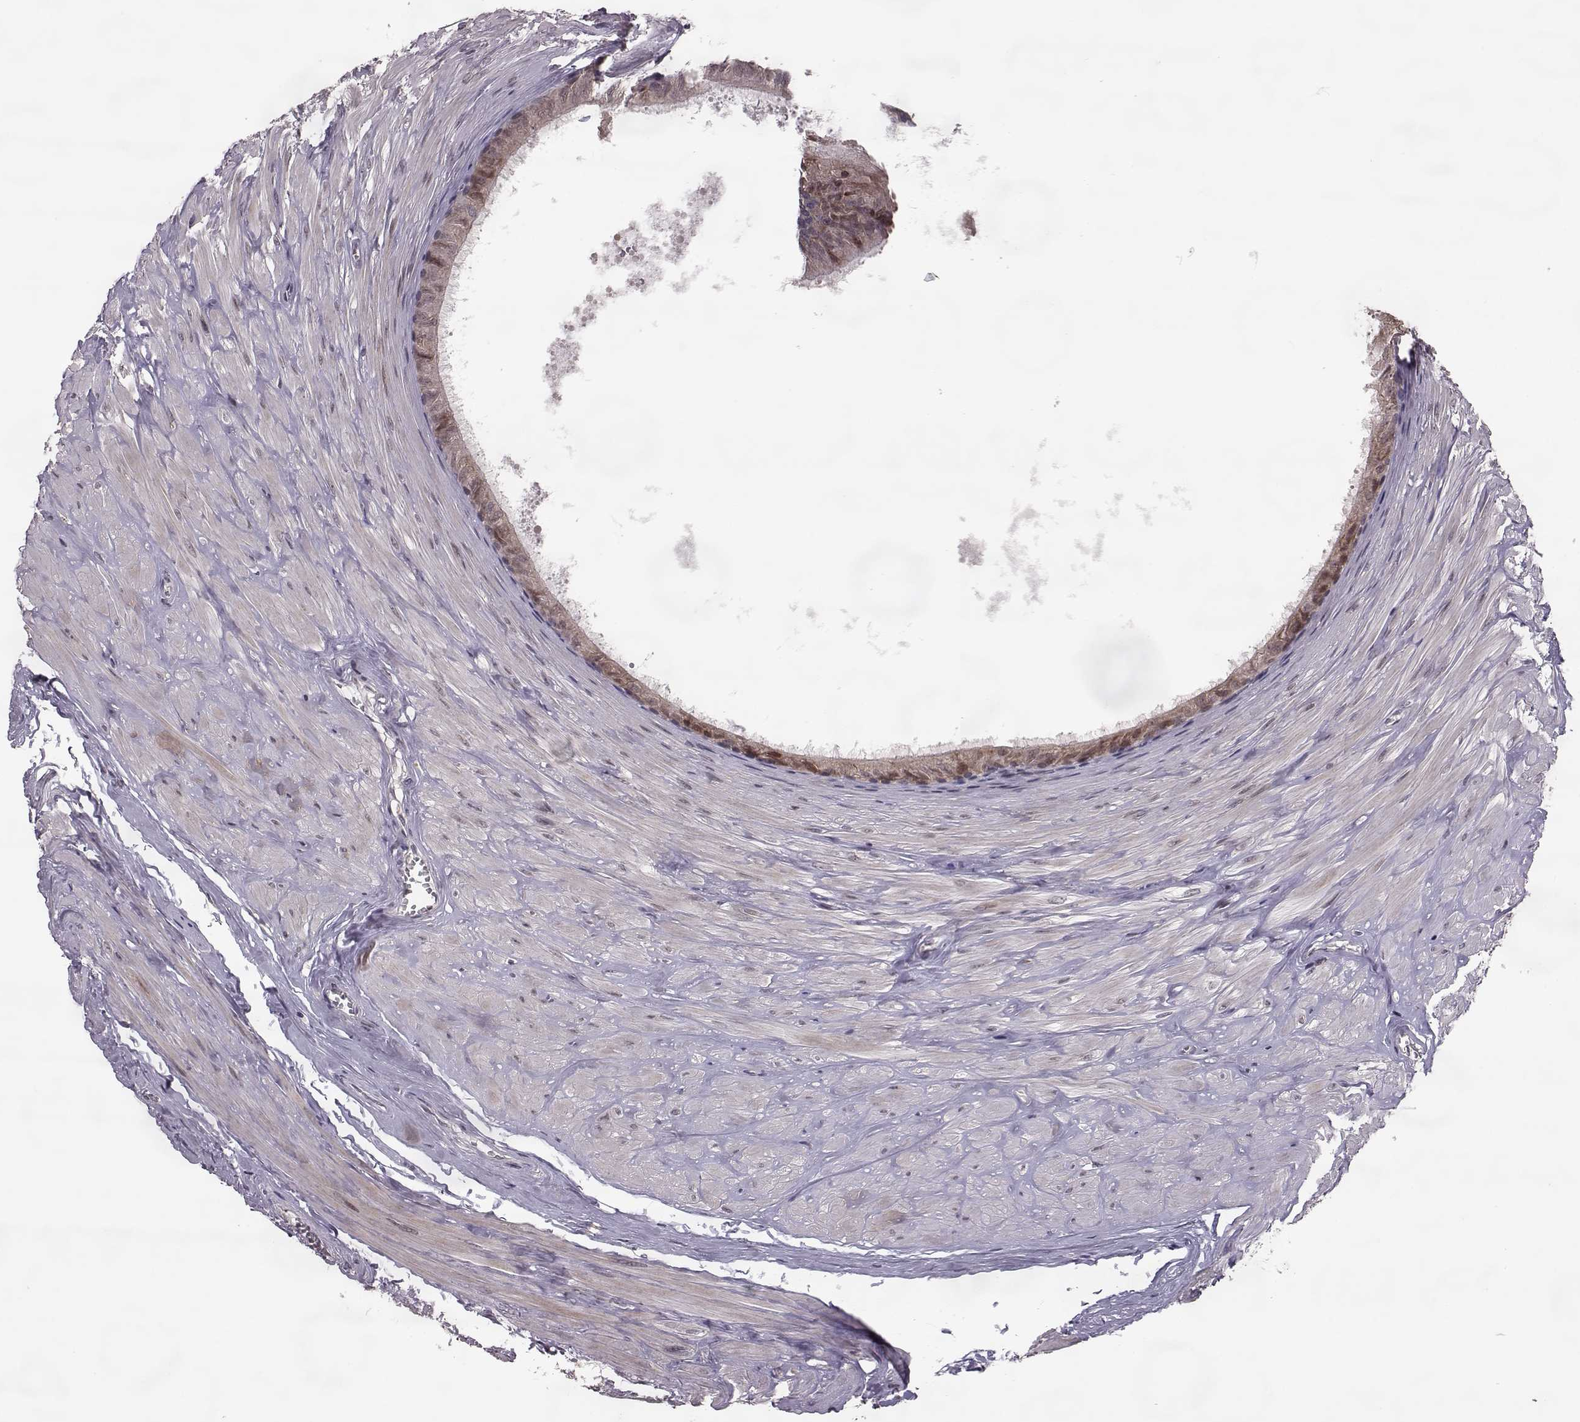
{"staining": {"intensity": "moderate", "quantity": ">75%", "location": "cytoplasmic/membranous"}, "tissue": "epididymis", "cell_type": "Glandular cells", "image_type": "normal", "snomed": [{"axis": "morphology", "description": "Normal tissue, NOS"}, {"axis": "topography", "description": "Epididymis"}], "caption": "Immunohistochemical staining of benign epididymis demonstrates >75% levels of moderate cytoplasmic/membranous protein staining in about >75% of glandular cells.", "gene": "ELOVL5", "patient": {"sex": "male", "age": 37}}